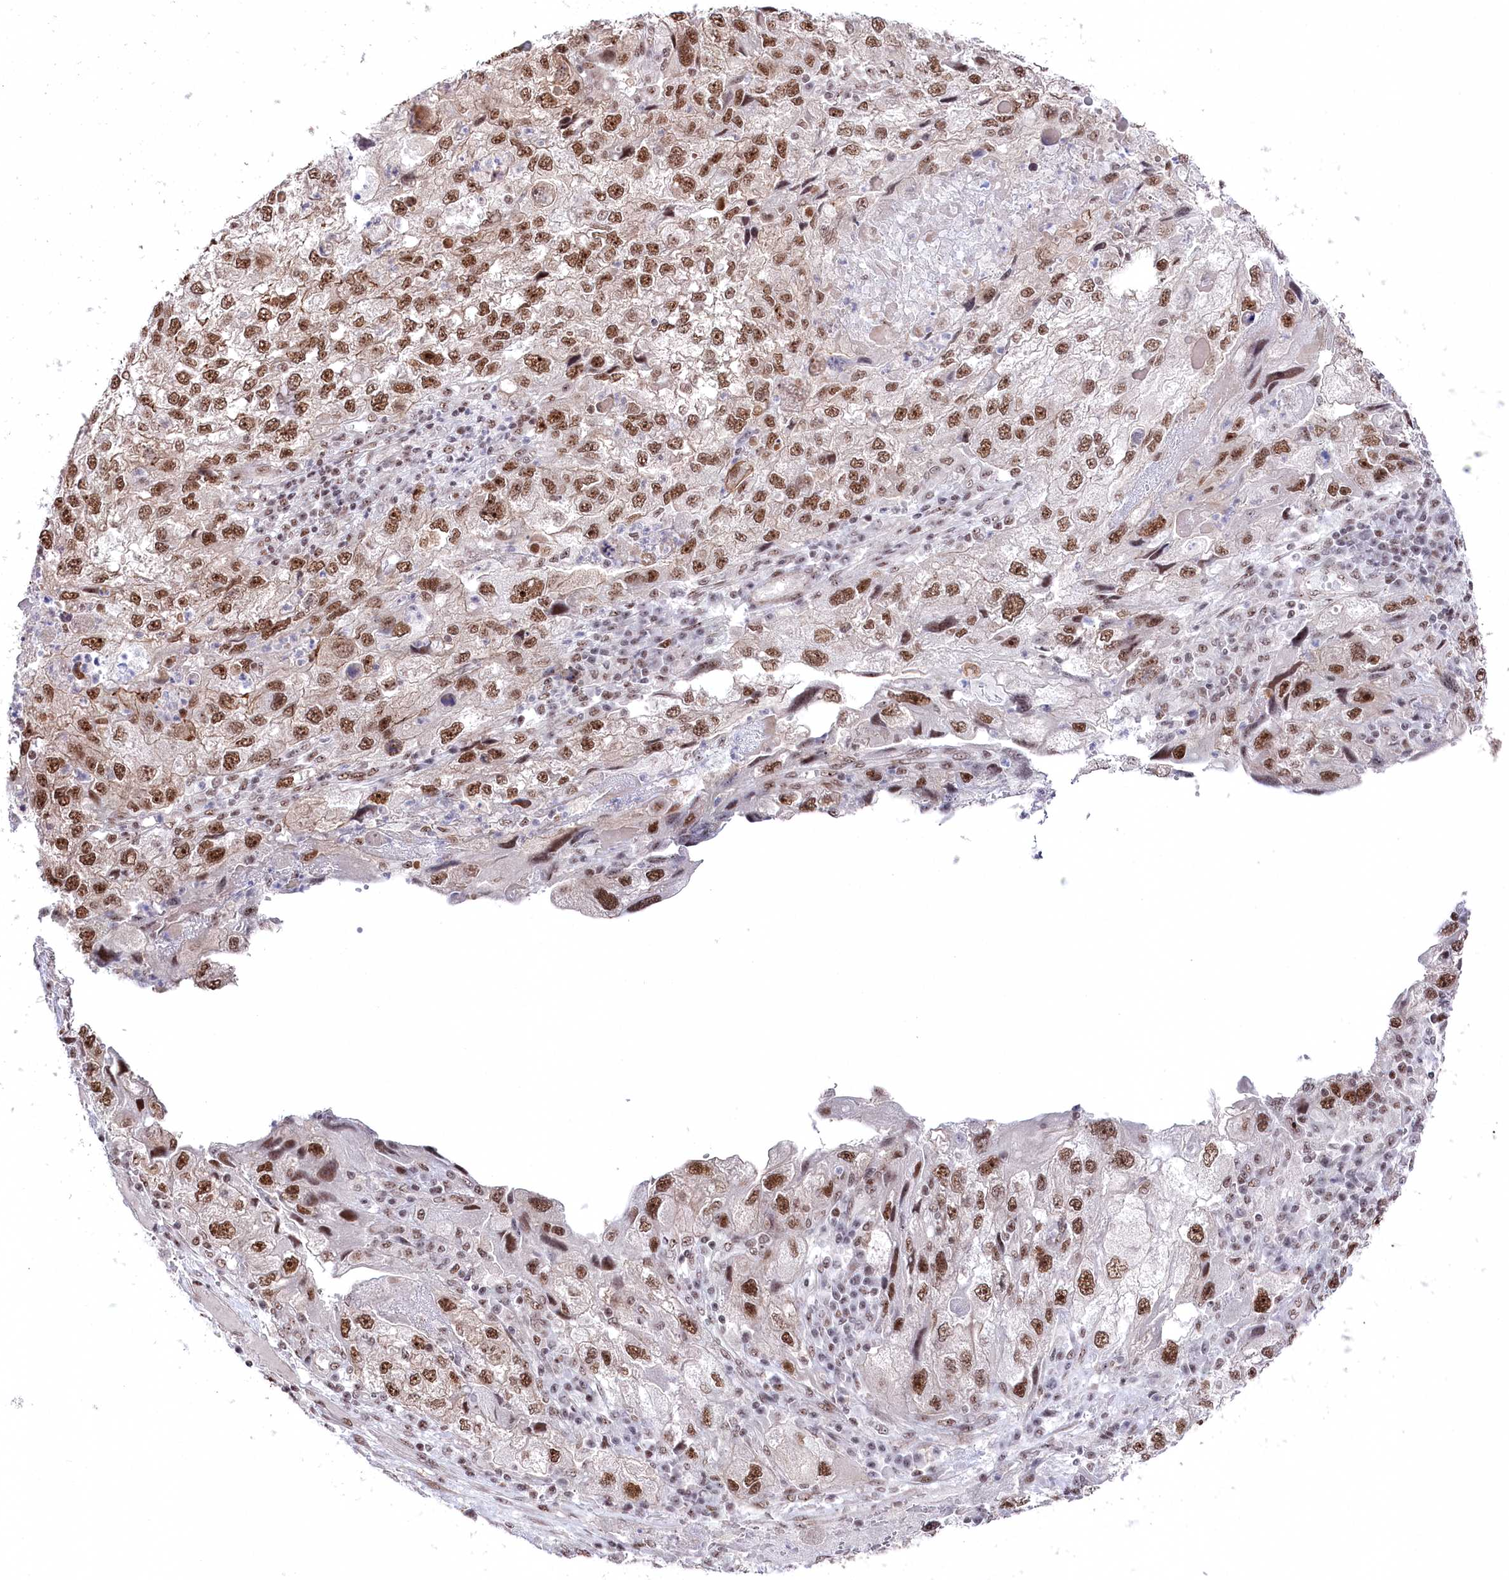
{"staining": {"intensity": "moderate", "quantity": ">75%", "location": "nuclear"}, "tissue": "endometrial cancer", "cell_type": "Tumor cells", "image_type": "cancer", "snomed": [{"axis": "morphology", "description": "Adenocarcinoma, NOS"}, {"axis": "topography", "description": "Endometrium"}], "caption": "An immunohistochemistry (IHC) photomicrograph of neoplastic tissue is shown. Protein staining in brown labels moderate nuclear positivity in adenocarcinoma (endometrial) within tumor cells.", "gene": "POLR2H", "patient": {"sex": "female", "age": 49}}